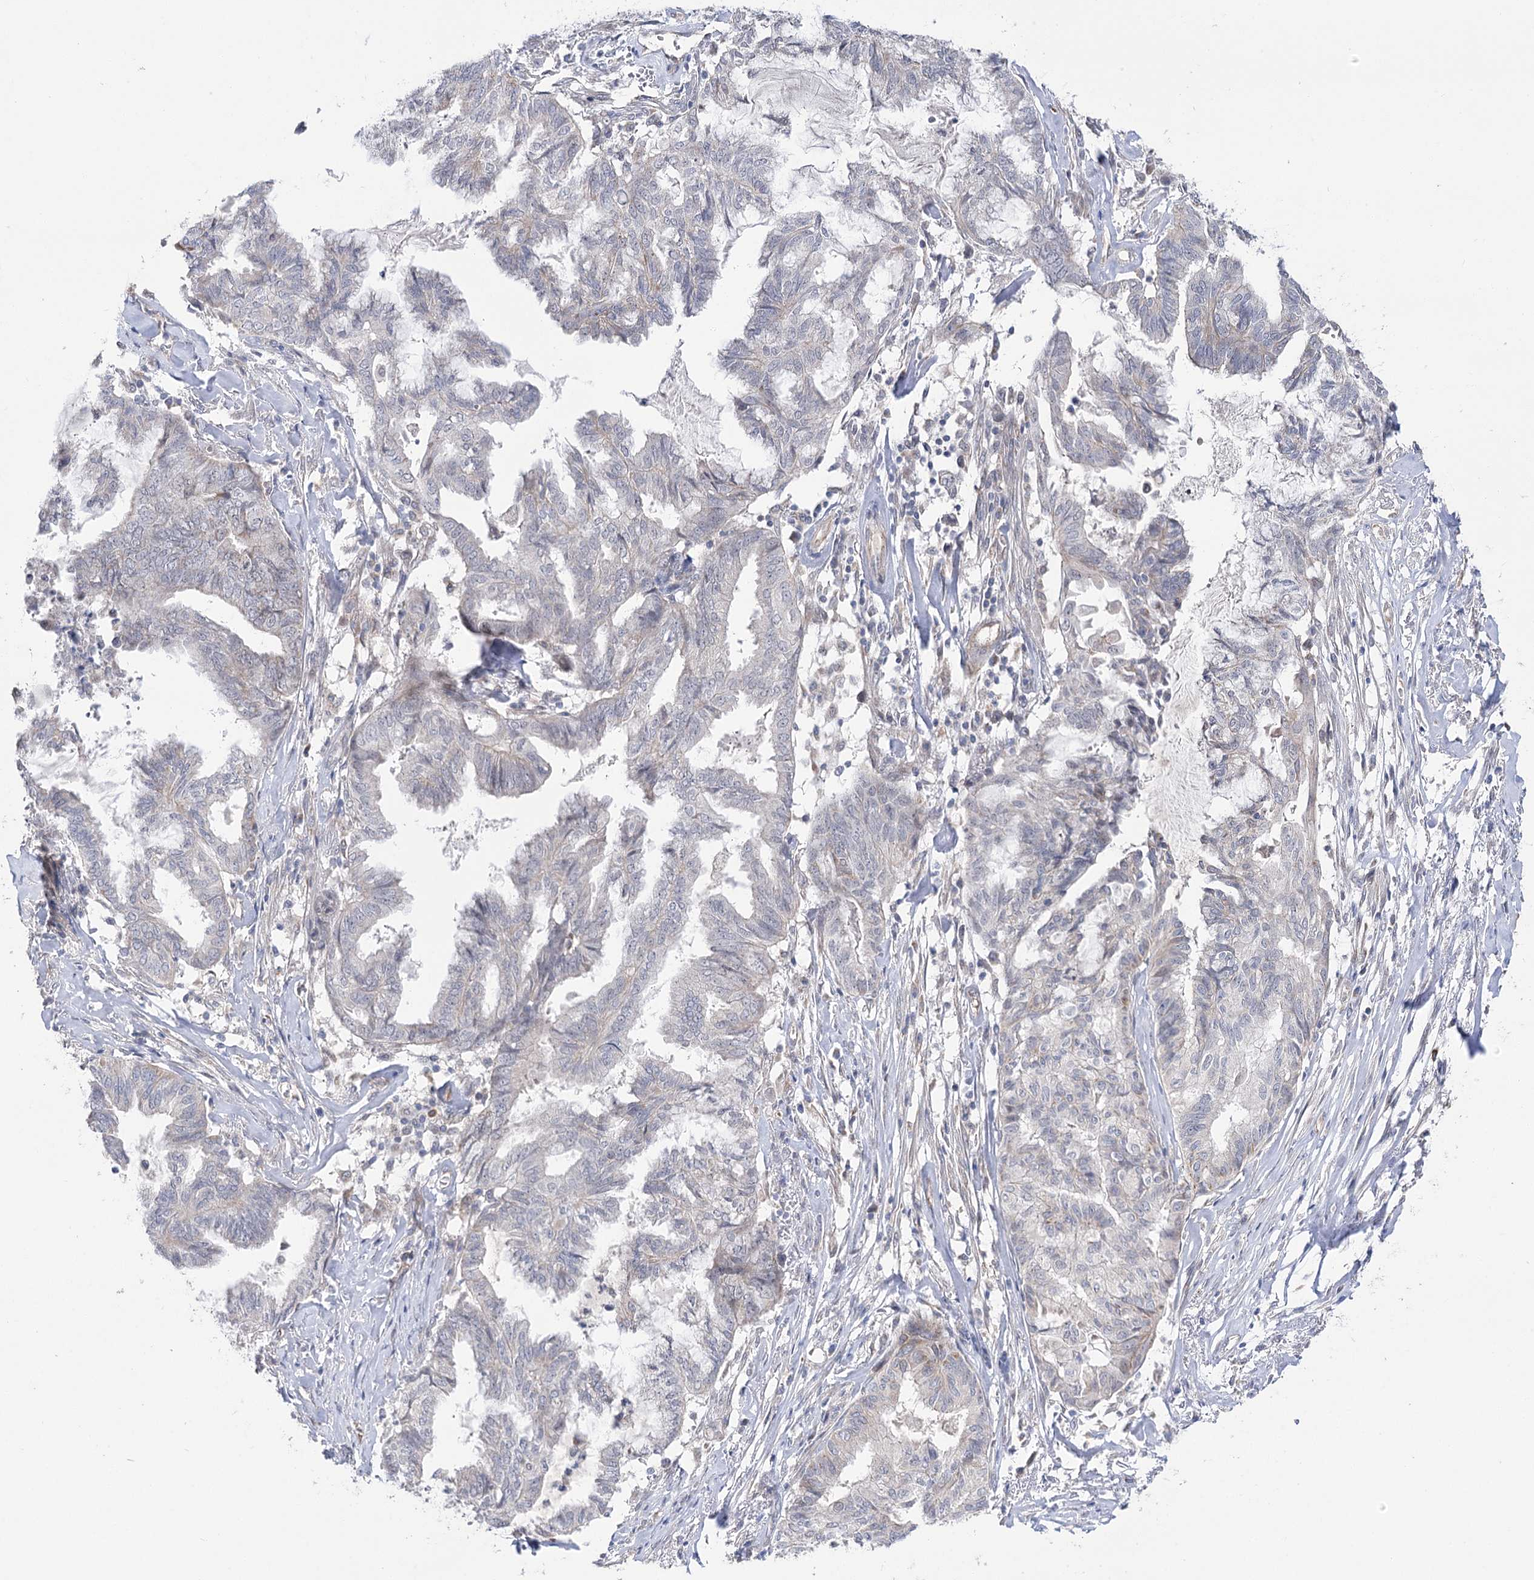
{"staining": {"intensity": "negative", "quantity": "none", "location": "none"}, "tissue": "endometrial cancer", "cell_type": "Tumor cells", "image_type": "cancer", "snomed": [{"axis": "morphology", "description": "Adenocarcinoma, NOS"}, {"axis": "topography", "description": "Endometrium"}], "caption": "An immunohistochemistry image of endometrial cancer is shown. There is no staining in tumor cells of endometrial cancer. The staining was performed using DAB to visualize the protein expression in brown, while the nuclei were stained in blue with hematoxylin (Magnification: 20x).", "gene": "ECHDC3", "patient": {"sex": "female", "age": 86}}